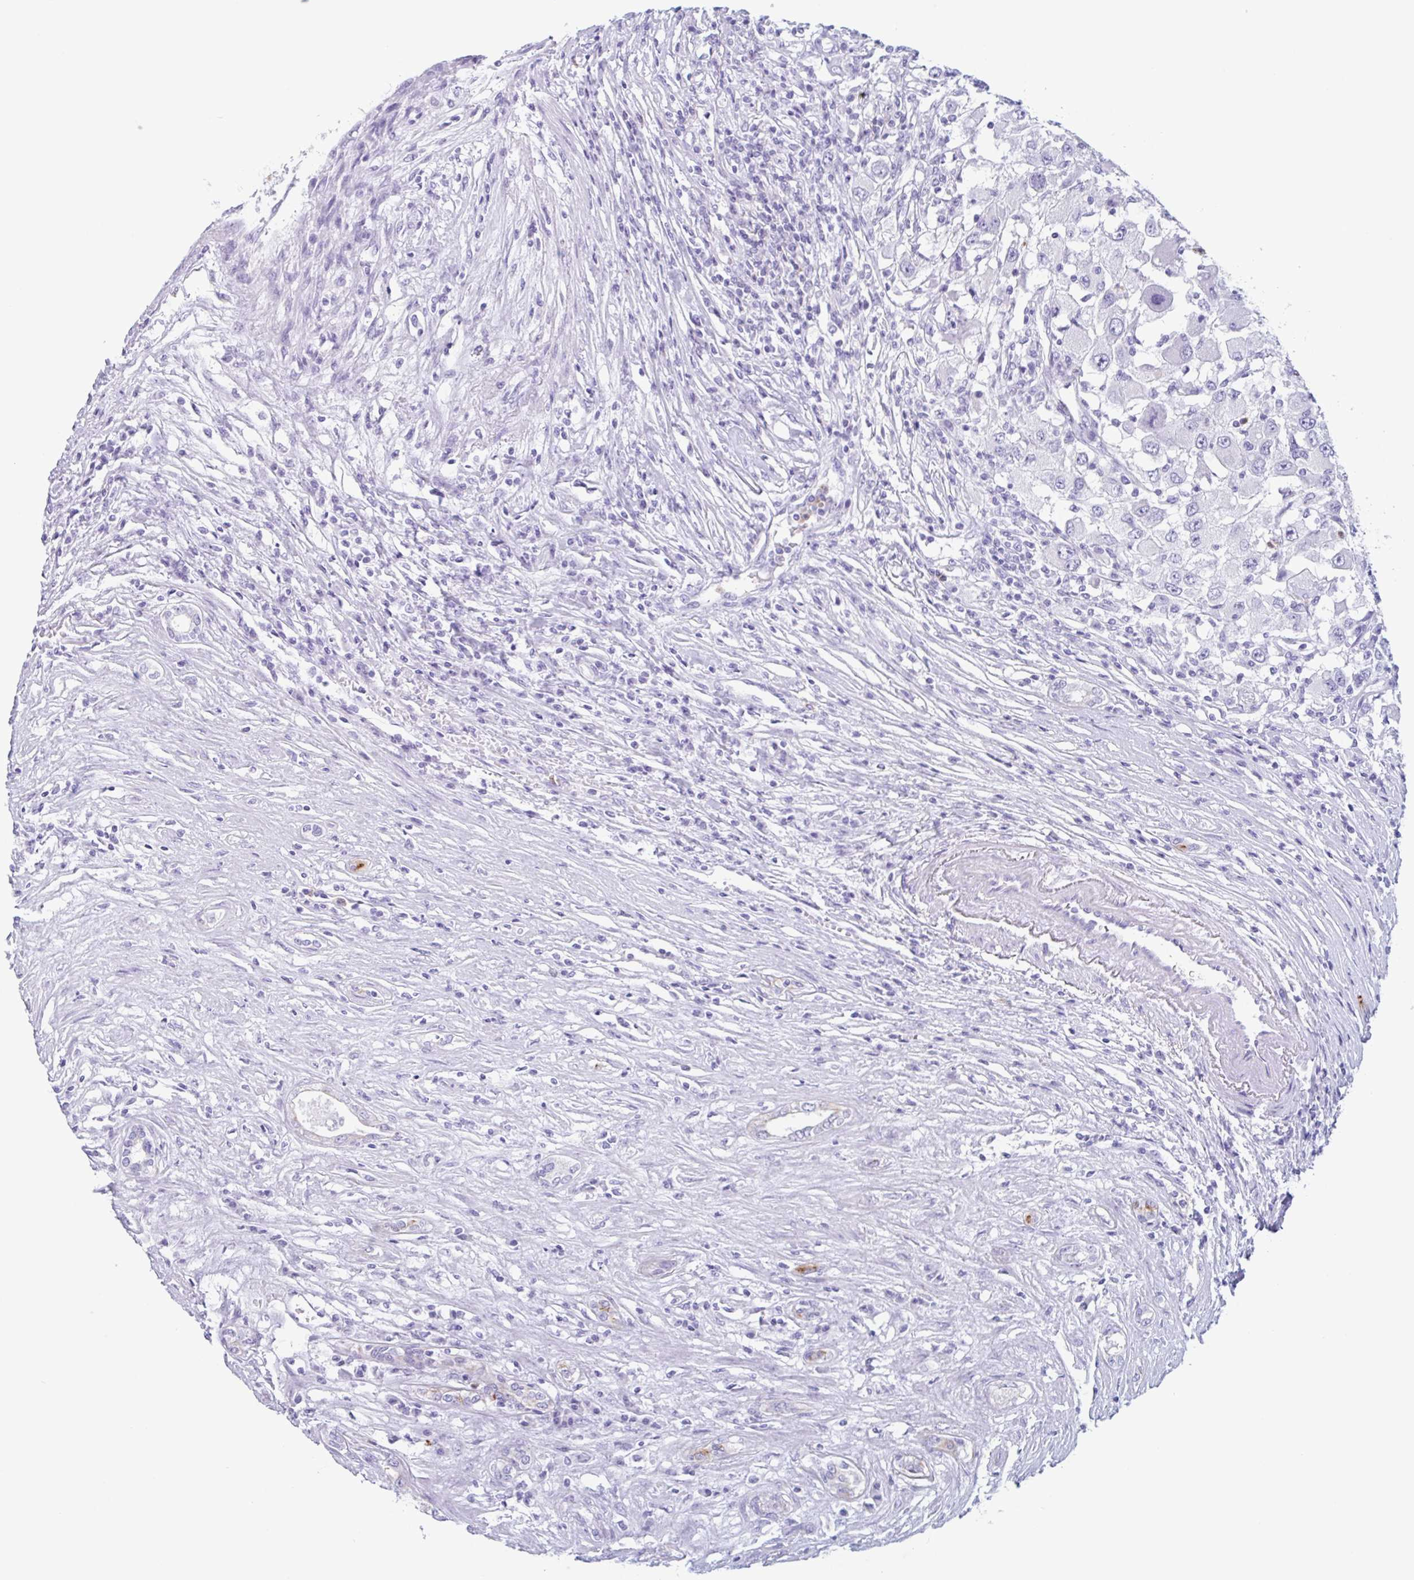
{"staining": {"intensity": "negative", "quantity": "none", "location": "none"}, "tissue": "renal cancer", "cell_type": "Tumor cells", "image_type": "cancer", "snomed": [{"axis": "morphology", "description": "Adenocarcinoma, NOS"}, {"axis": "topography", "description": "Kidney"}], "caption": "Protein analysis of renal cancer displays no significant expression in tumor cells.", "gene": "DTWD2", "patient": {"sex": "female", "age": 67}}